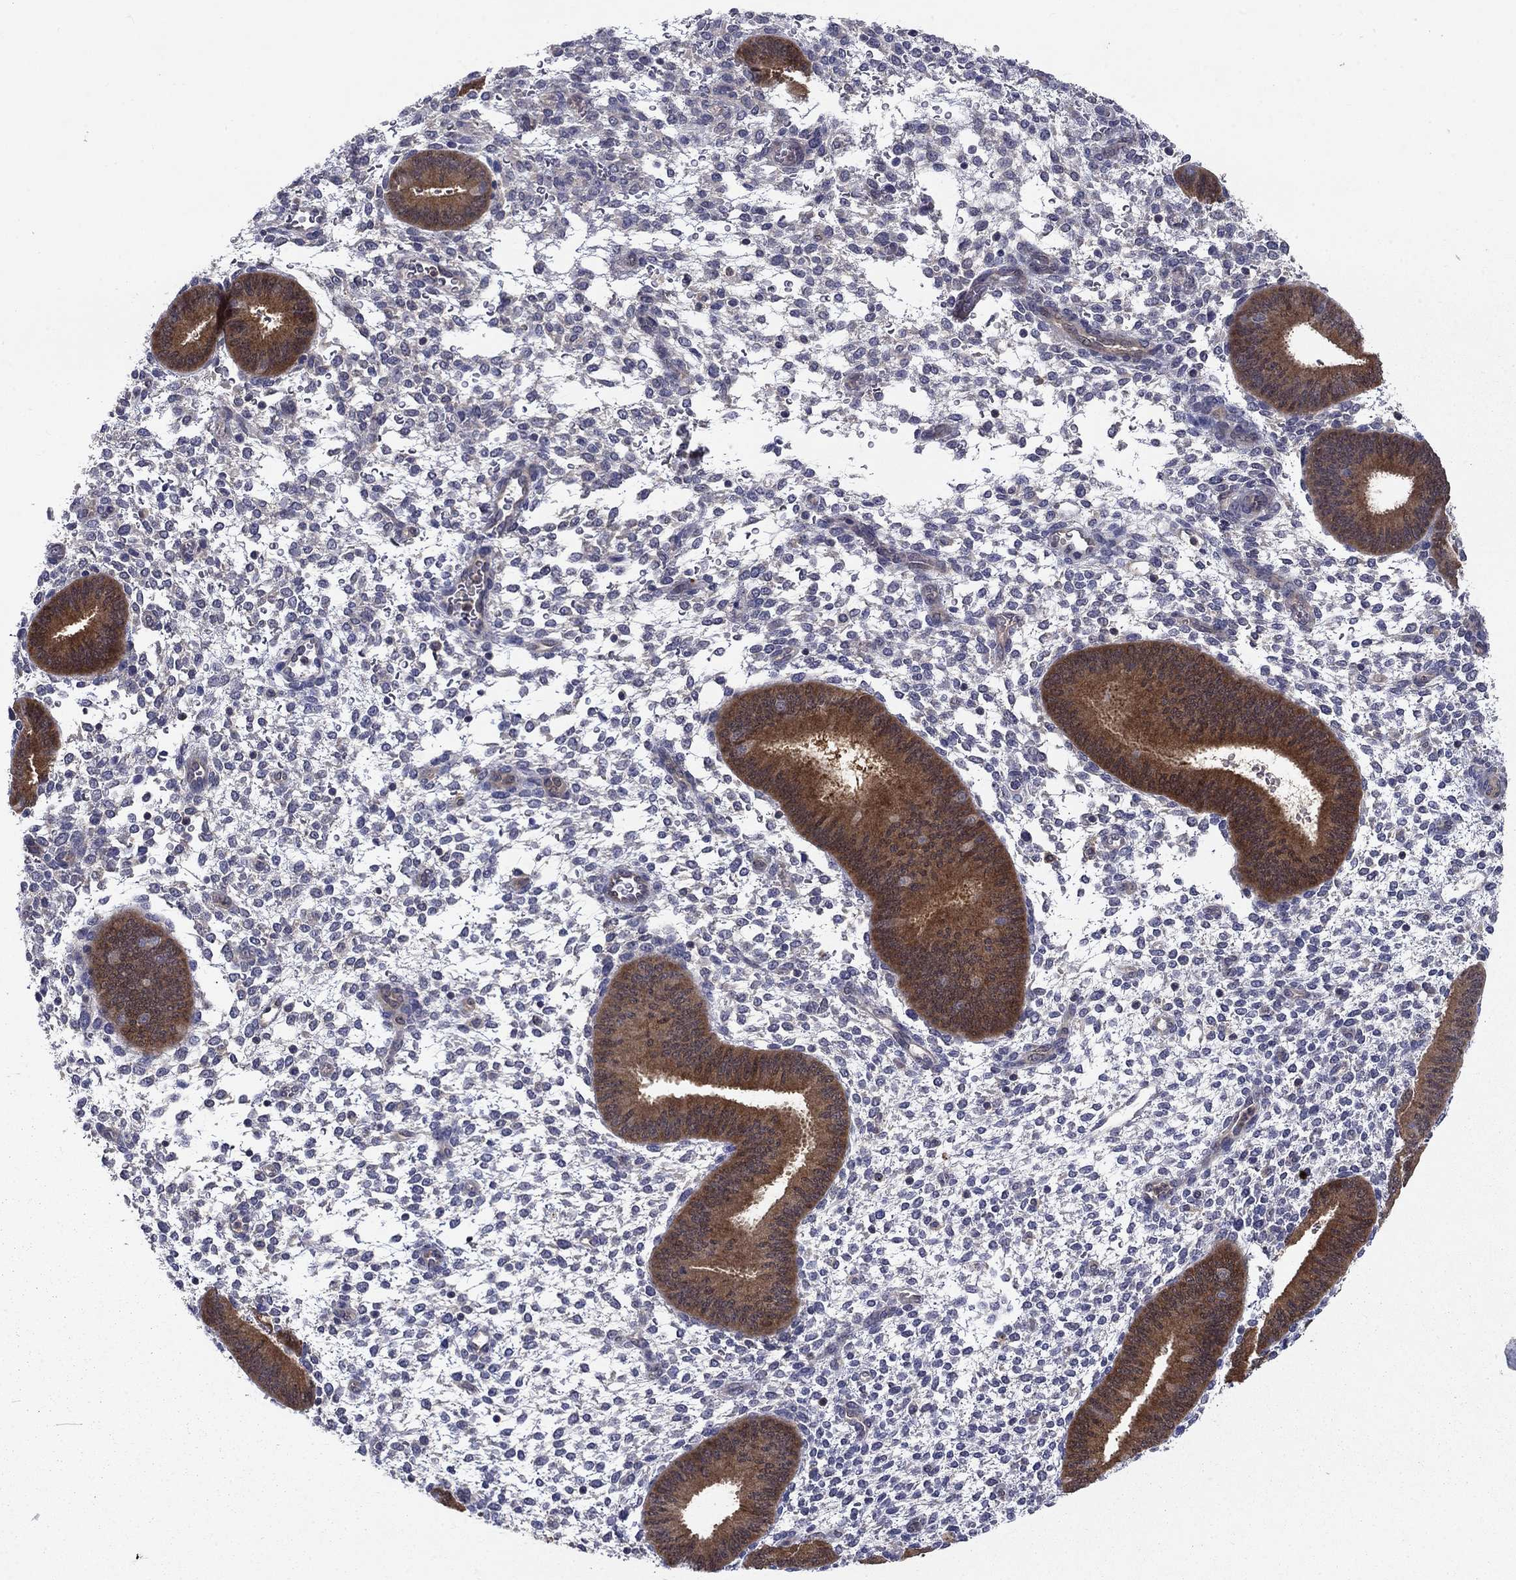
{"staining": {"intensity": "negative", "quantity": "none", "location": "none"}, "tissue": "endometrium", "cell_type": "Cells in endometrial stroma", "image_type": "normal", "snomed": [{"axis": "morphology", "description": "Normal tissue, NOS"}, {"axis": "topography", "description": "Endometrium"}], "caption": "IHC micrograph of unremarkable human endometrium stained for a protein (brown), which demonstrates no positivity in cells in endometrial stroma. Nuclei are stained in blue.", "gene": "GLTP", "patient": {"sex": "female", "age": 39}}